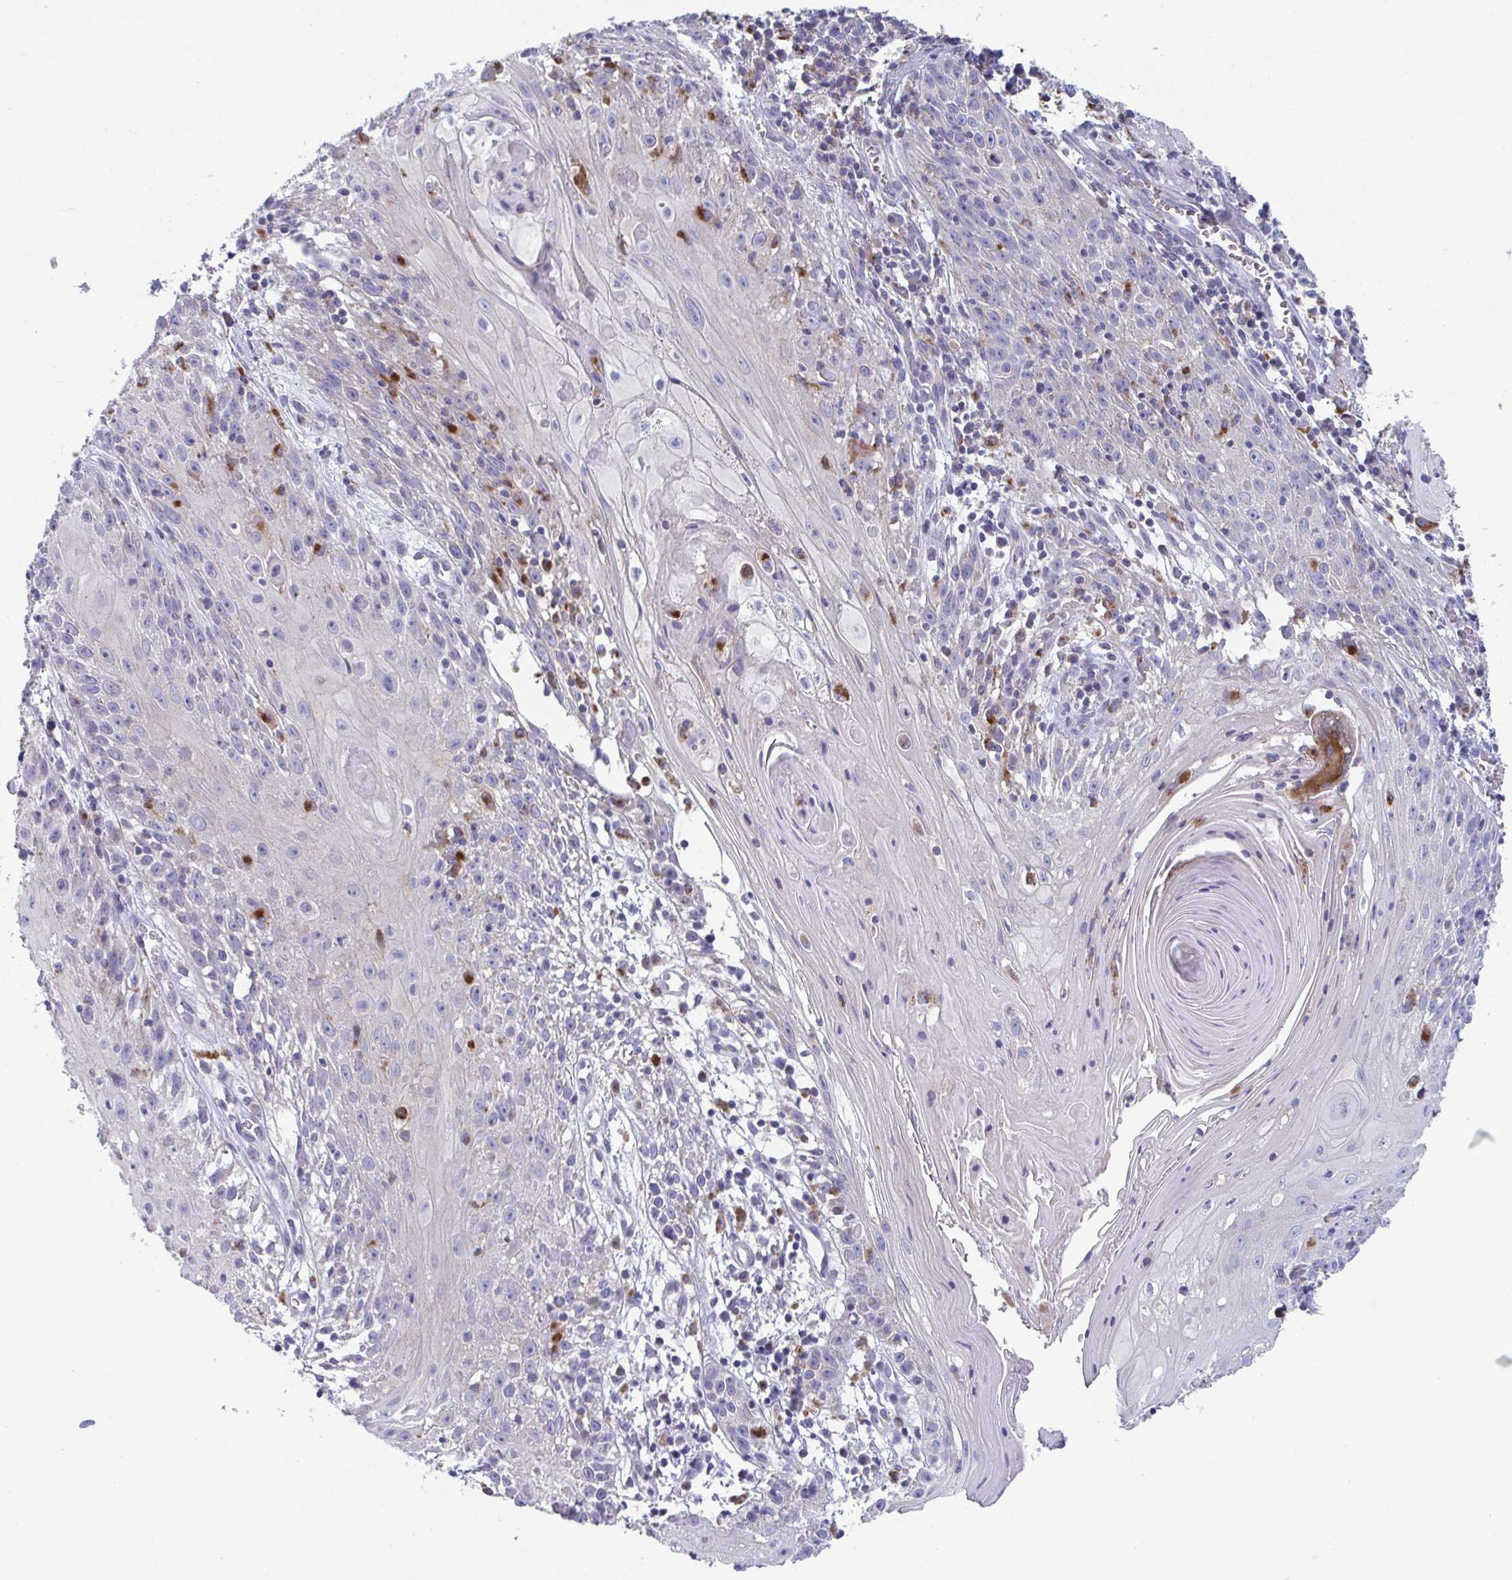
{"staining": {"intensity": "negative", "quantity": "none", "location": "none"}, "tissue": "skin cancer", "cell_type": "Tumor cells", "image_type": "cancer", "snomed": [{"axis": "morphology", "description": "Squamous cell carcinoma, NOS"}, {"axis": "topography", "description": "Skin"}, {"axis": "topography", "description": "Vulva"}], "caption": "A histopathology image of skin cancer stained for a protein demonstrates no brown staining in tumor cells. (DAB immunohistochemistry visualized using brightfield microscopy, high magnification).", "gene": "NIPSNAP1", "patient": {"sex": "female", "age": 76}}